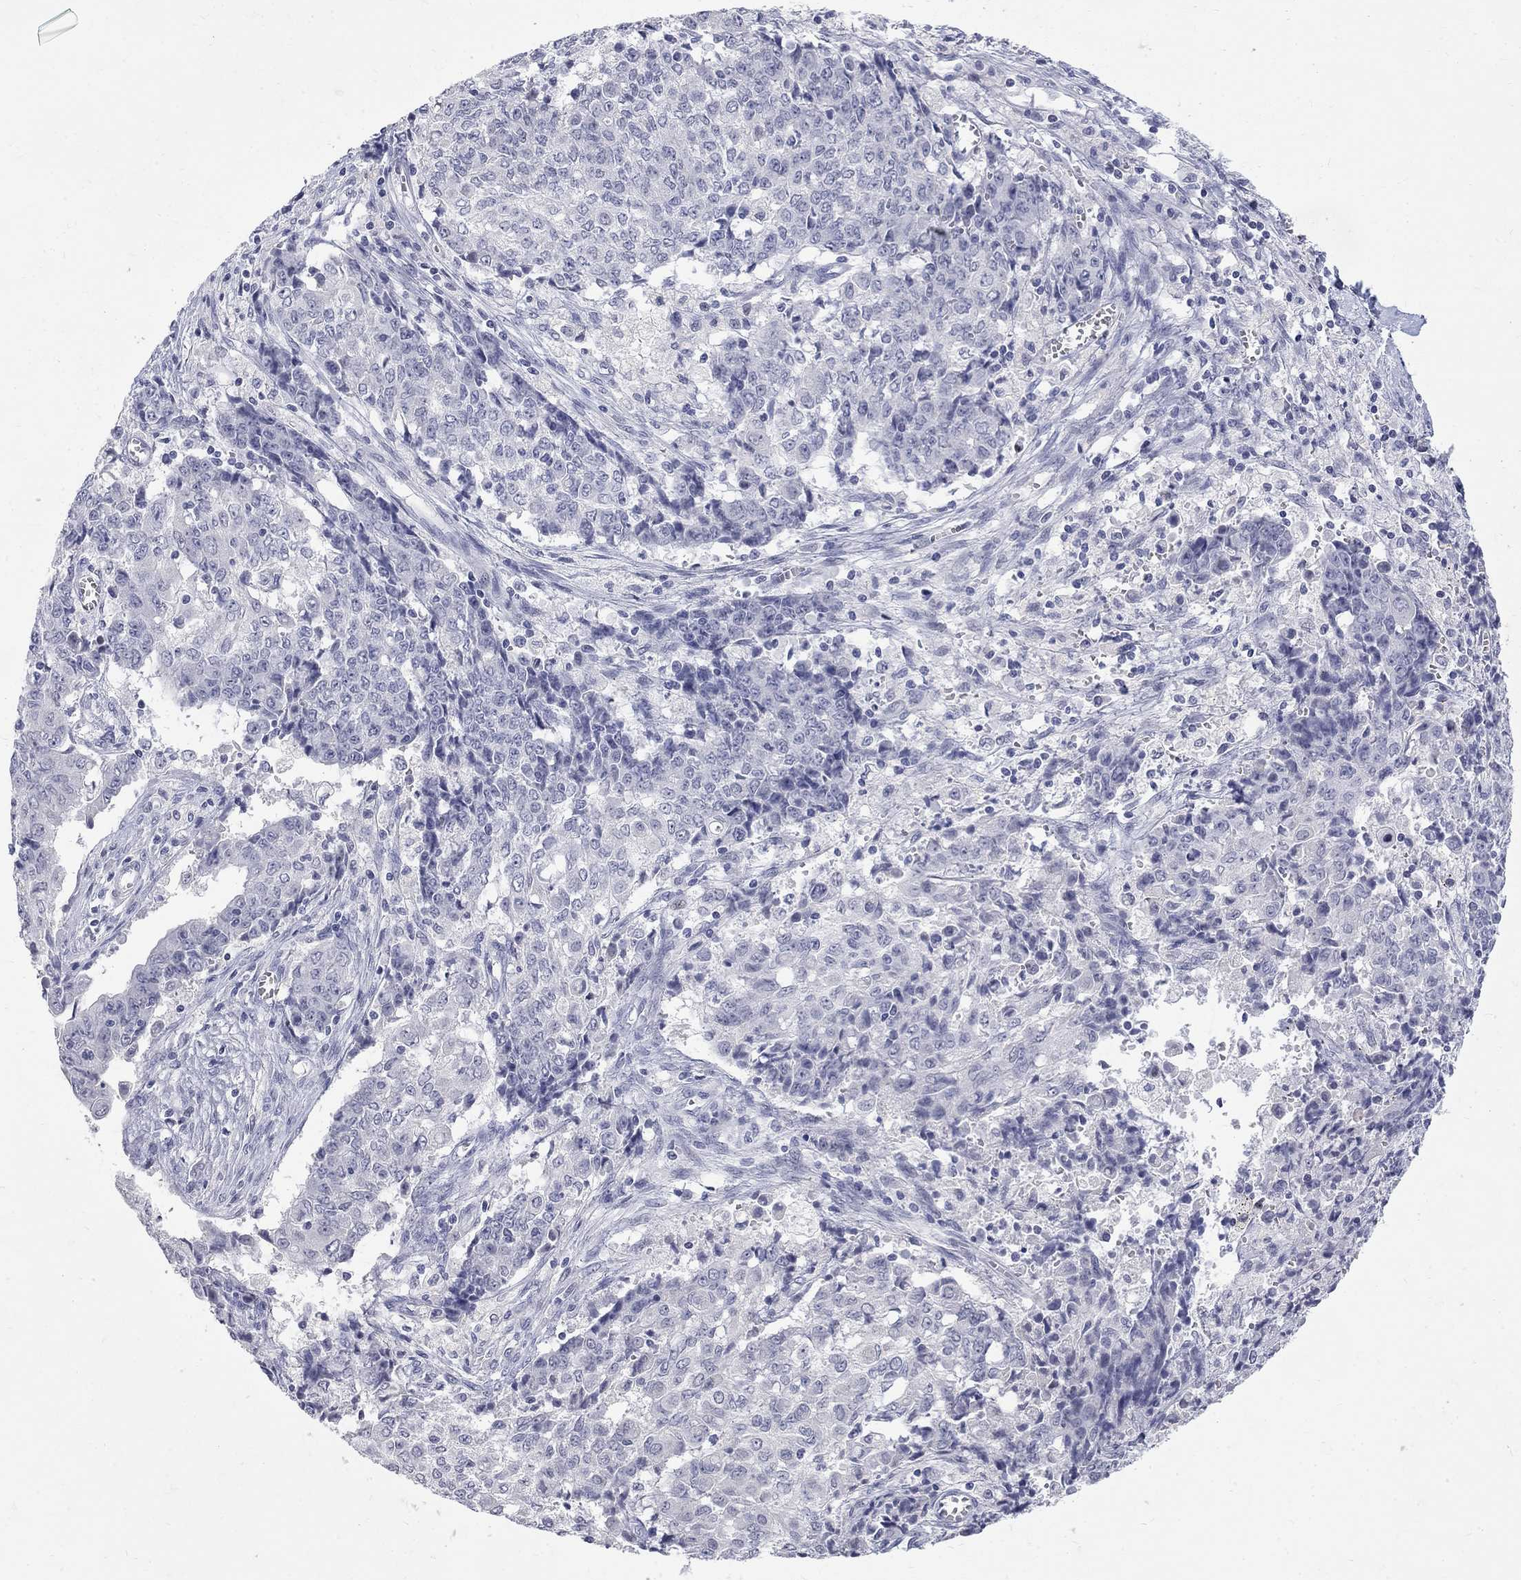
{"staining": {"intensity": "negative", "quantity": "none", "location": "none"}, "tissue": "ovarian cancer", "cell_type": "Tumor cells", "image_type": "cancer", "snomed": [{"axis": "morphology", "description": "Carcinoma, endometroid"}, {"axis": "topography", "description": "Ovary"}], "caption": "DAB immunohistochemical staining of human endometroid carcinoma (ovarian) shows no significant positivity in tumor cells. Brightfield microscopy of IHC stained with DAB (brown) and hematoxylin (blue), captured at high magnification.", "gene": "CTNND2", "patient": {"sex": "female", "age": 42}}